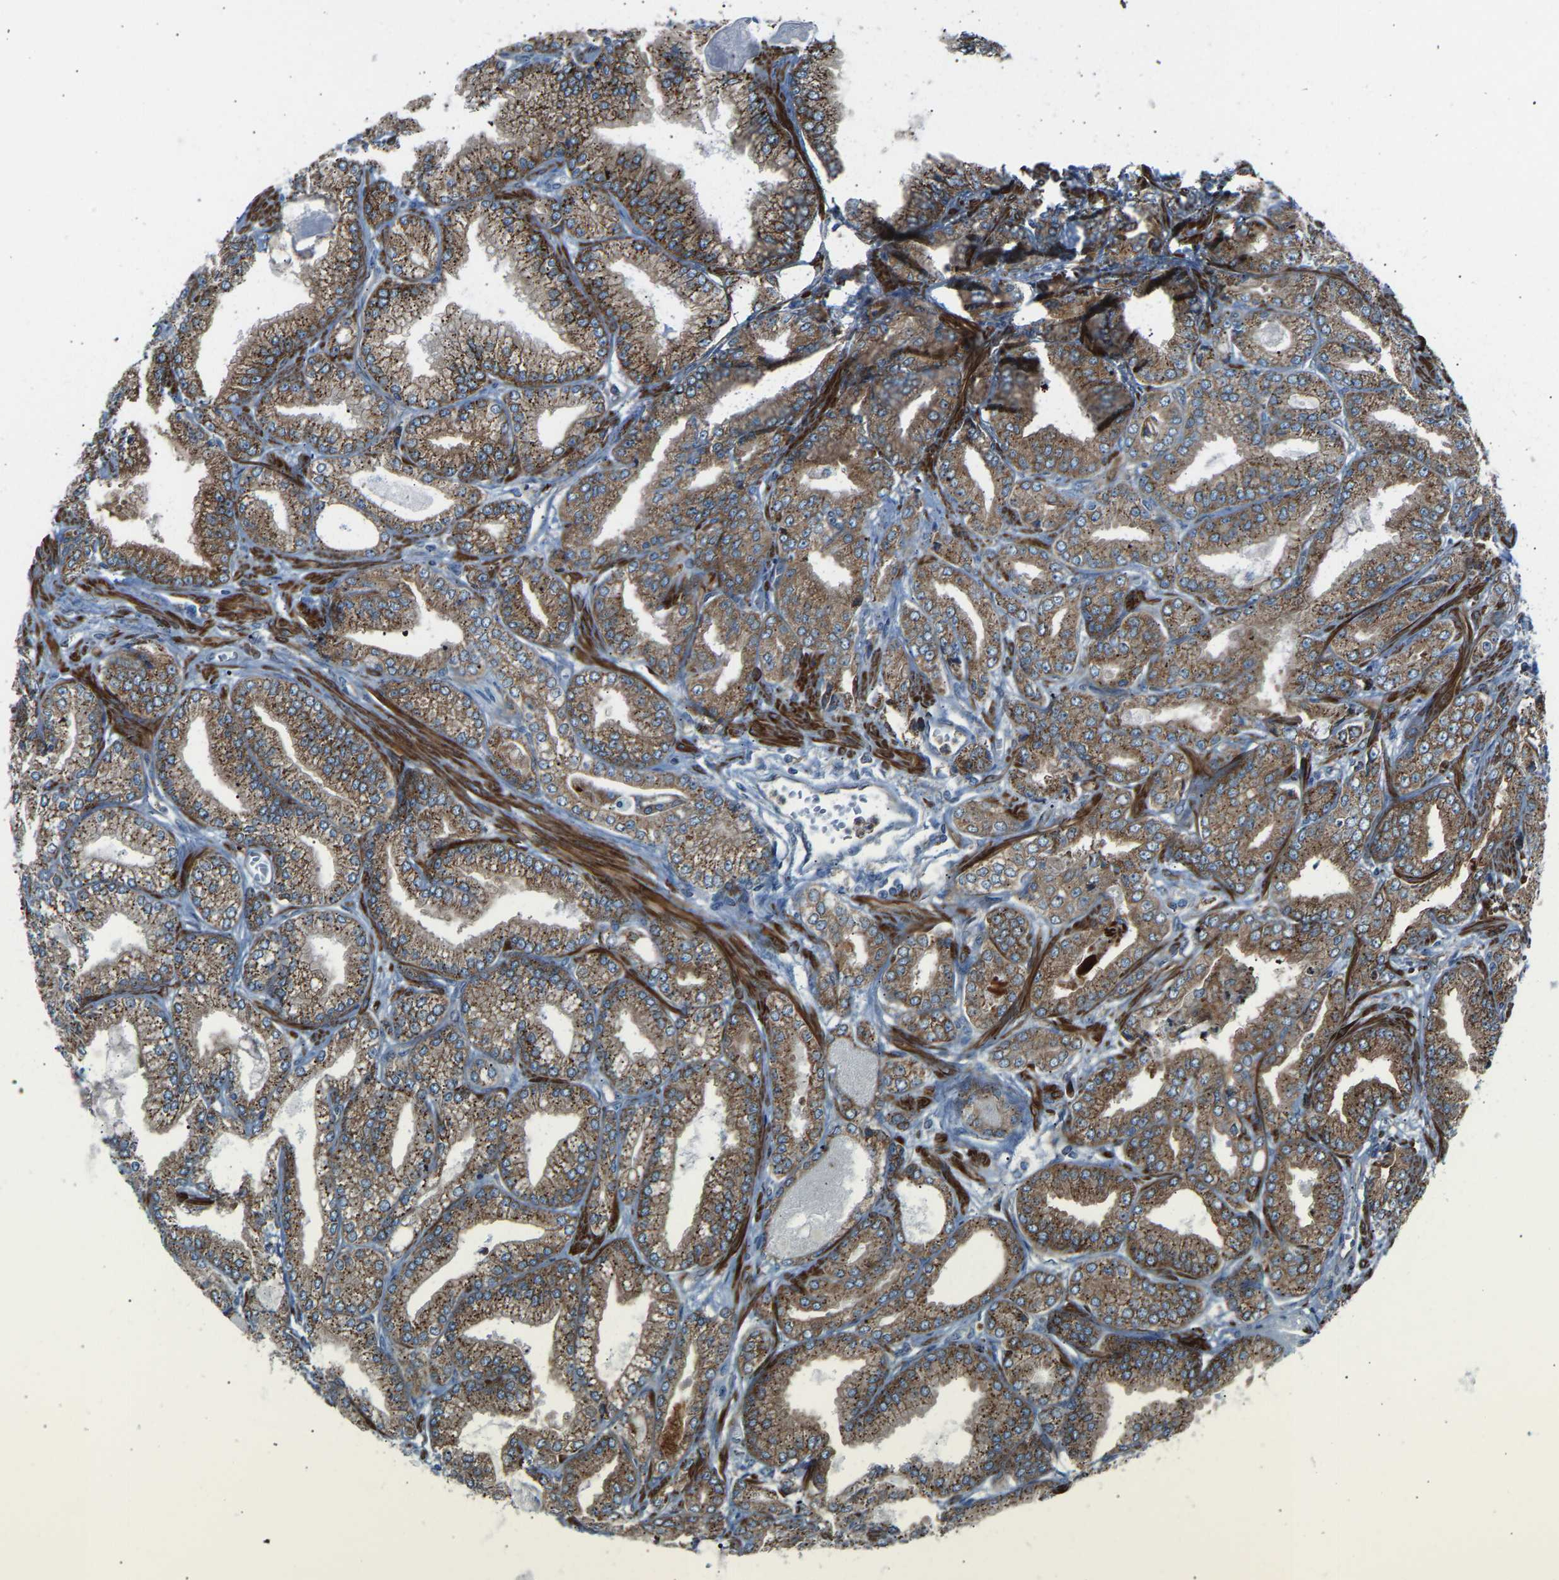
{"staining": {"intensity": "moderate", "quantity": ">75%", "location": "cytoplasmic/membranous"}, "tissue": "prostate cancer", "cell_type": "Tumor cells", "image_type": "cancer", "snomed": [{"axis": "morphology", "description": "Adenocarcinoma, Low grade"}, {"axis": "topography", "description": "Prostate"}], "caption": "This is an image of IHC staining of prostate adenocarcinoma (low-grade), which shows moderate expression in the cytoplasmic/membranous of tumor cells.", "gene": "VPS41", "patient": {"sex": "male", "age": 52}}